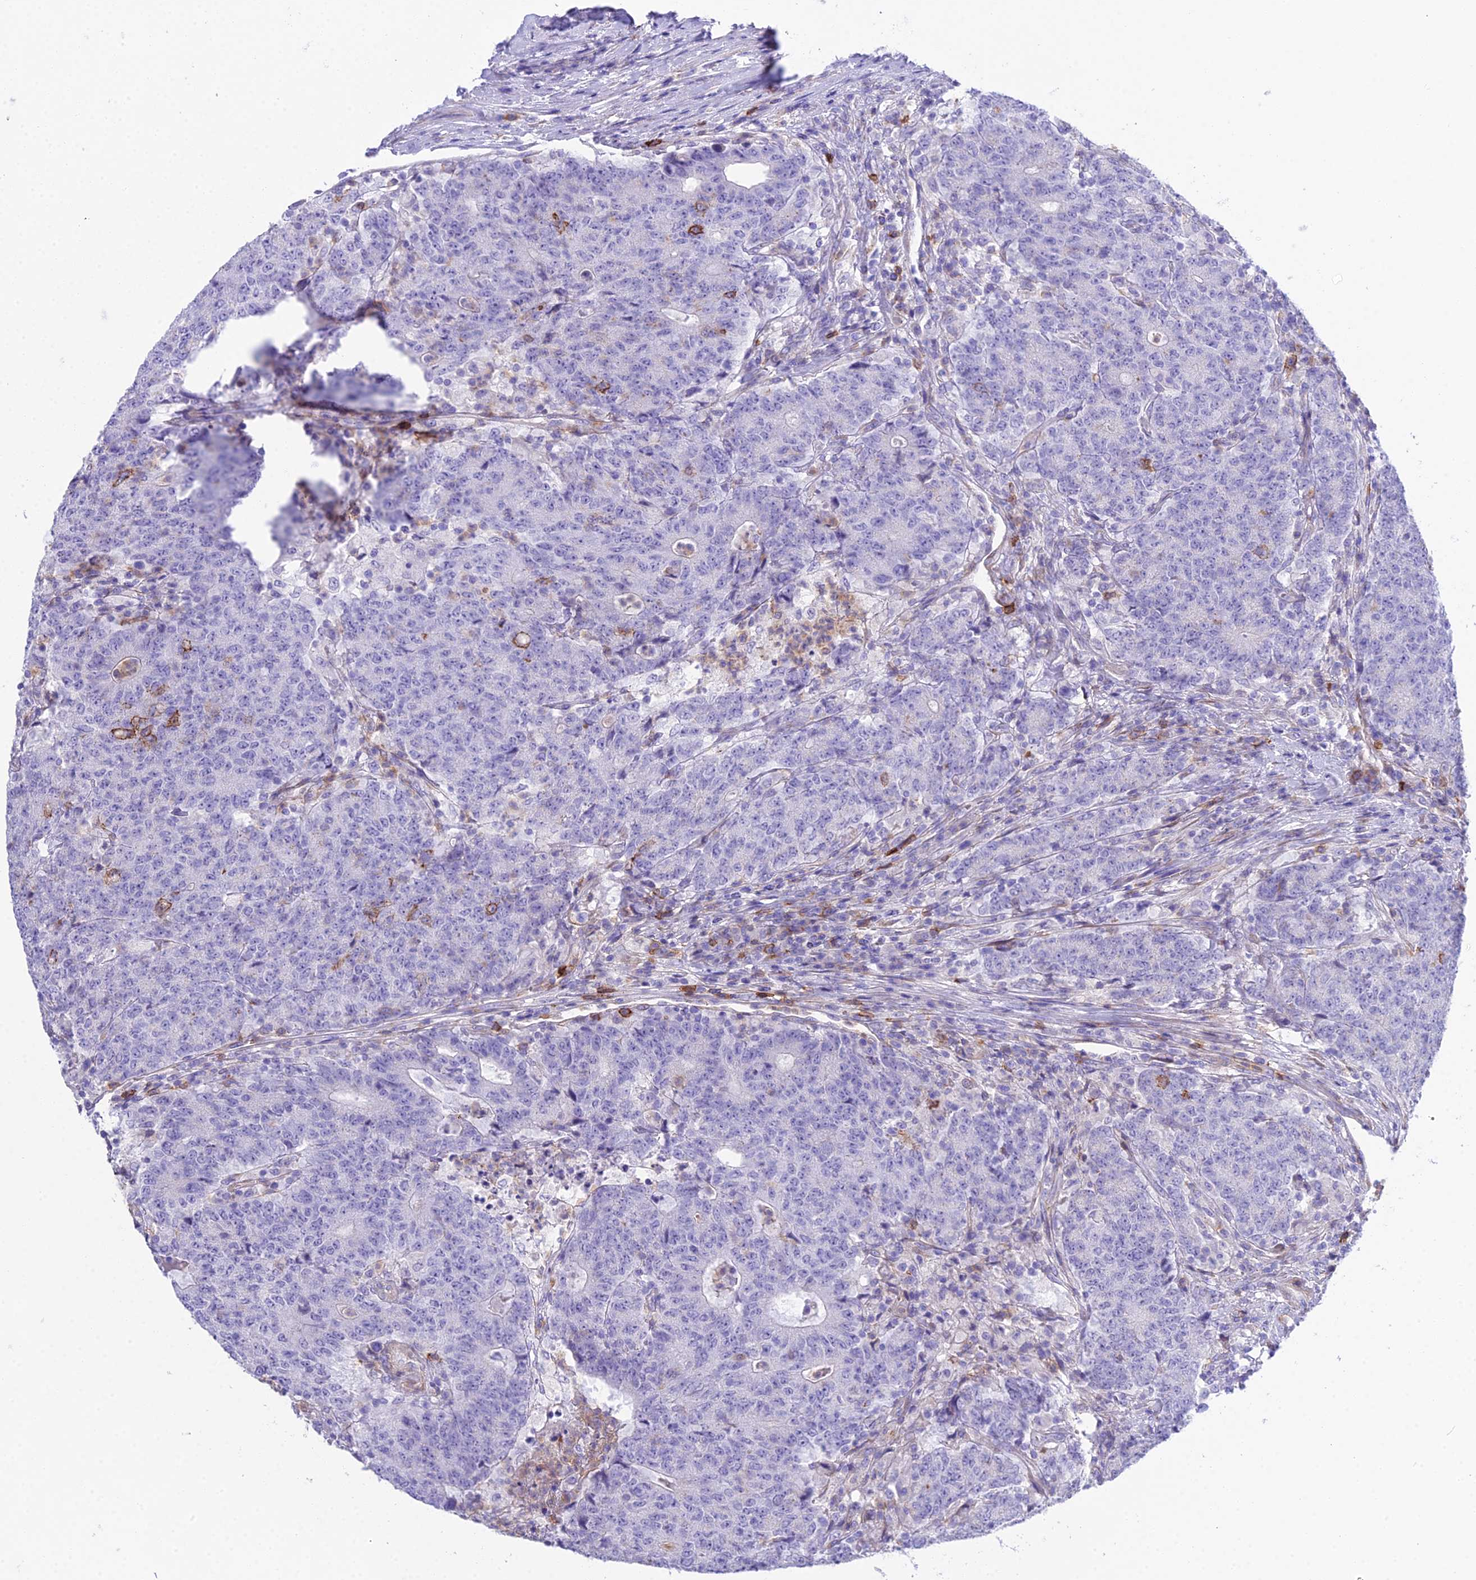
{"staining": {"intensity": "negative", "quantity": "none", "location": "none"}, "tissue": "colorectal cancer", "cell_type": "Tumor cells", "image_type": "cancer", "snomed": [{"axis": "morphology", "description": "Adenocarcinoma, NOS"}, {"axis": "topography", "description": "Colon"}], "caption": "The photomicrograph displays no staining of tumor cells in adenocarcinoma (colorectal).", "gene": "OR1Q1", "patient": {"sex": "female", "age": 75}}